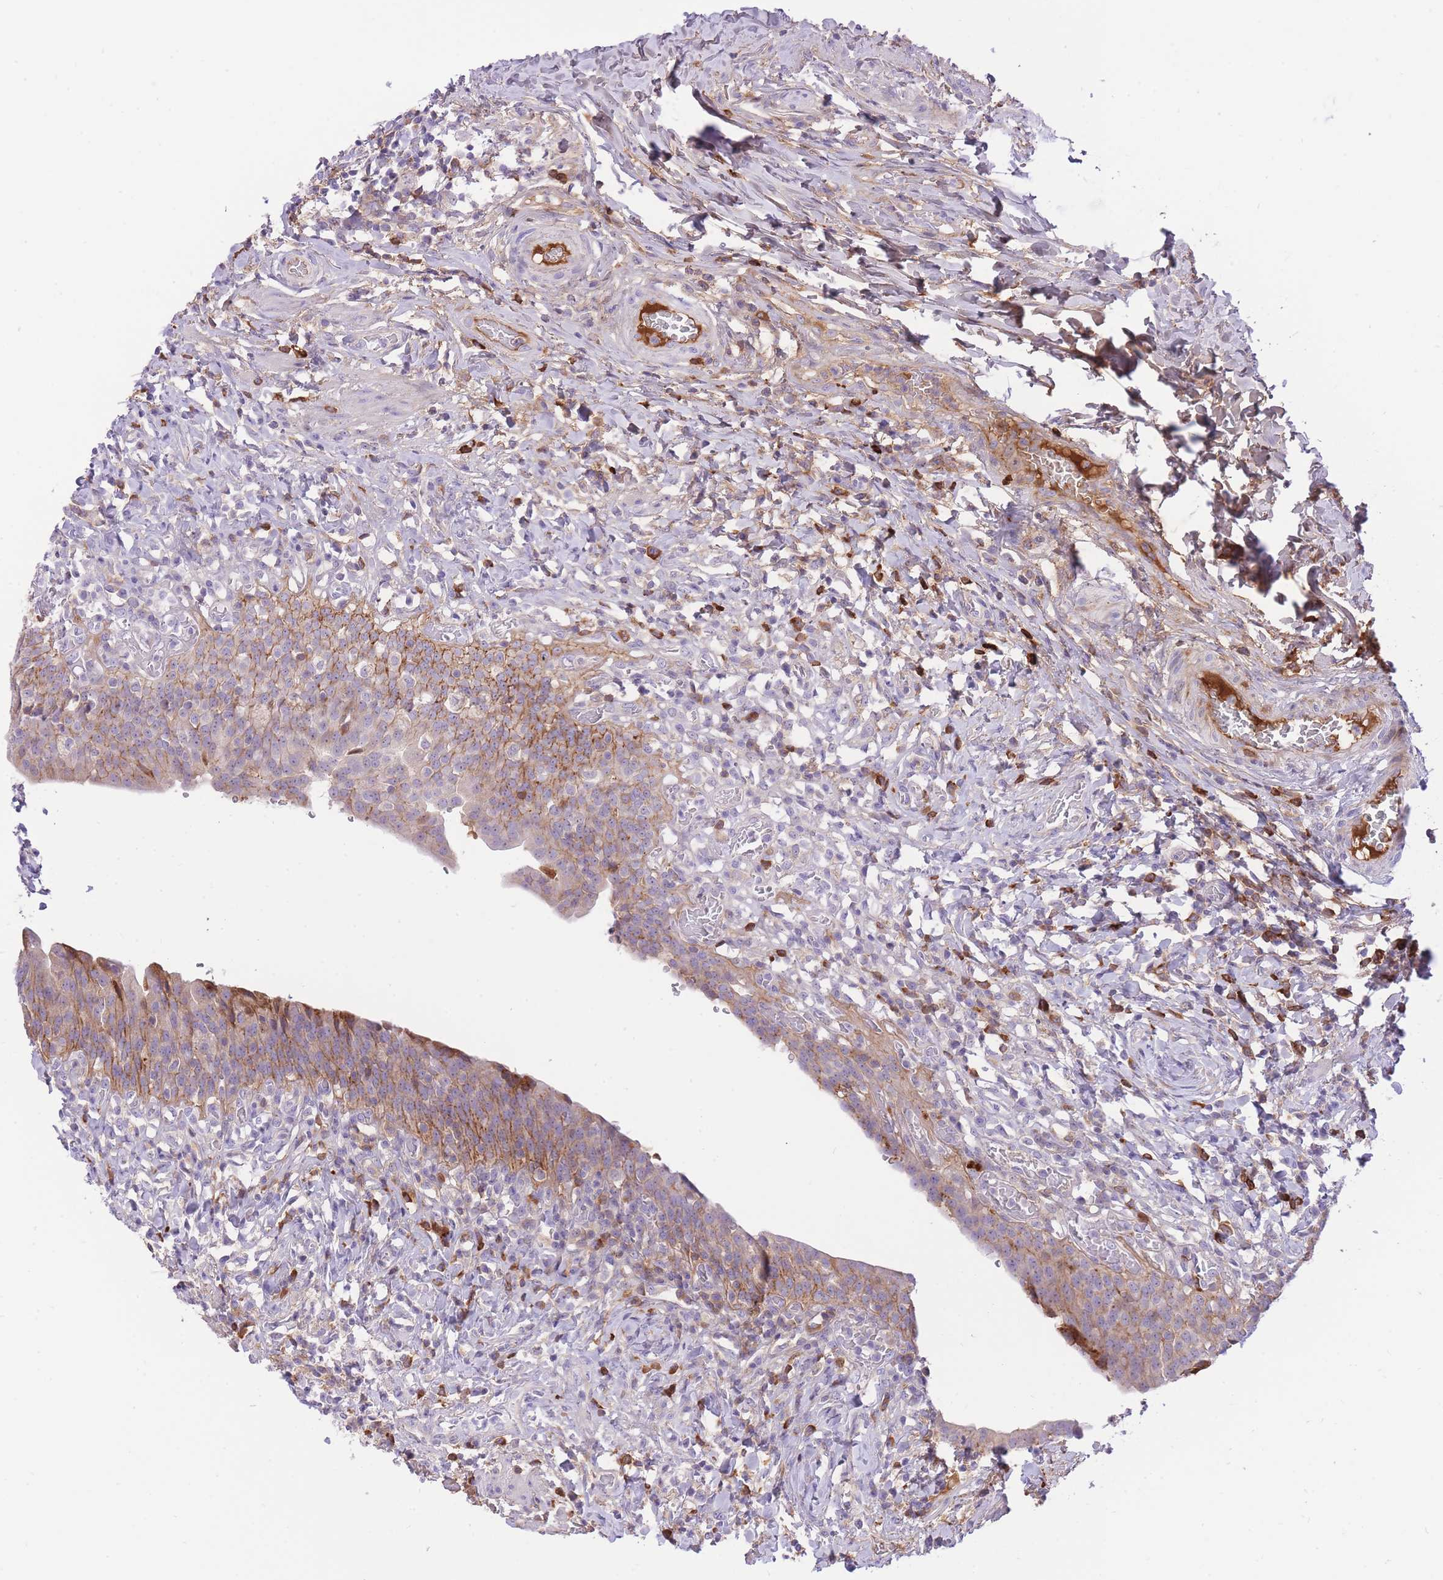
{"staining": {"intensity": "moderate", "quantity": "25%-75%", "location": "cytoplasmic/membranous"}, "tissue": "urinary bladder", "cell_type": "Urothelial cells", "image_type": "normal", "snomed": [{"axis": "morphology", "description": "Normal tissue, NOS"}, {"axis": "morphology", "description": "Inflammation, NOS"}, {"axis": "topography", "description": "Urinary bladder"}], "caption": "This micrograph shows immunohistochemistry staining of unremarkable urinary bladder, with medium moderate cytoplasmic/membranous staining in approximately 25%-75% of urothelial cells.", "gene": "HRG", "patient": {"sex": "male", "age": 64}}